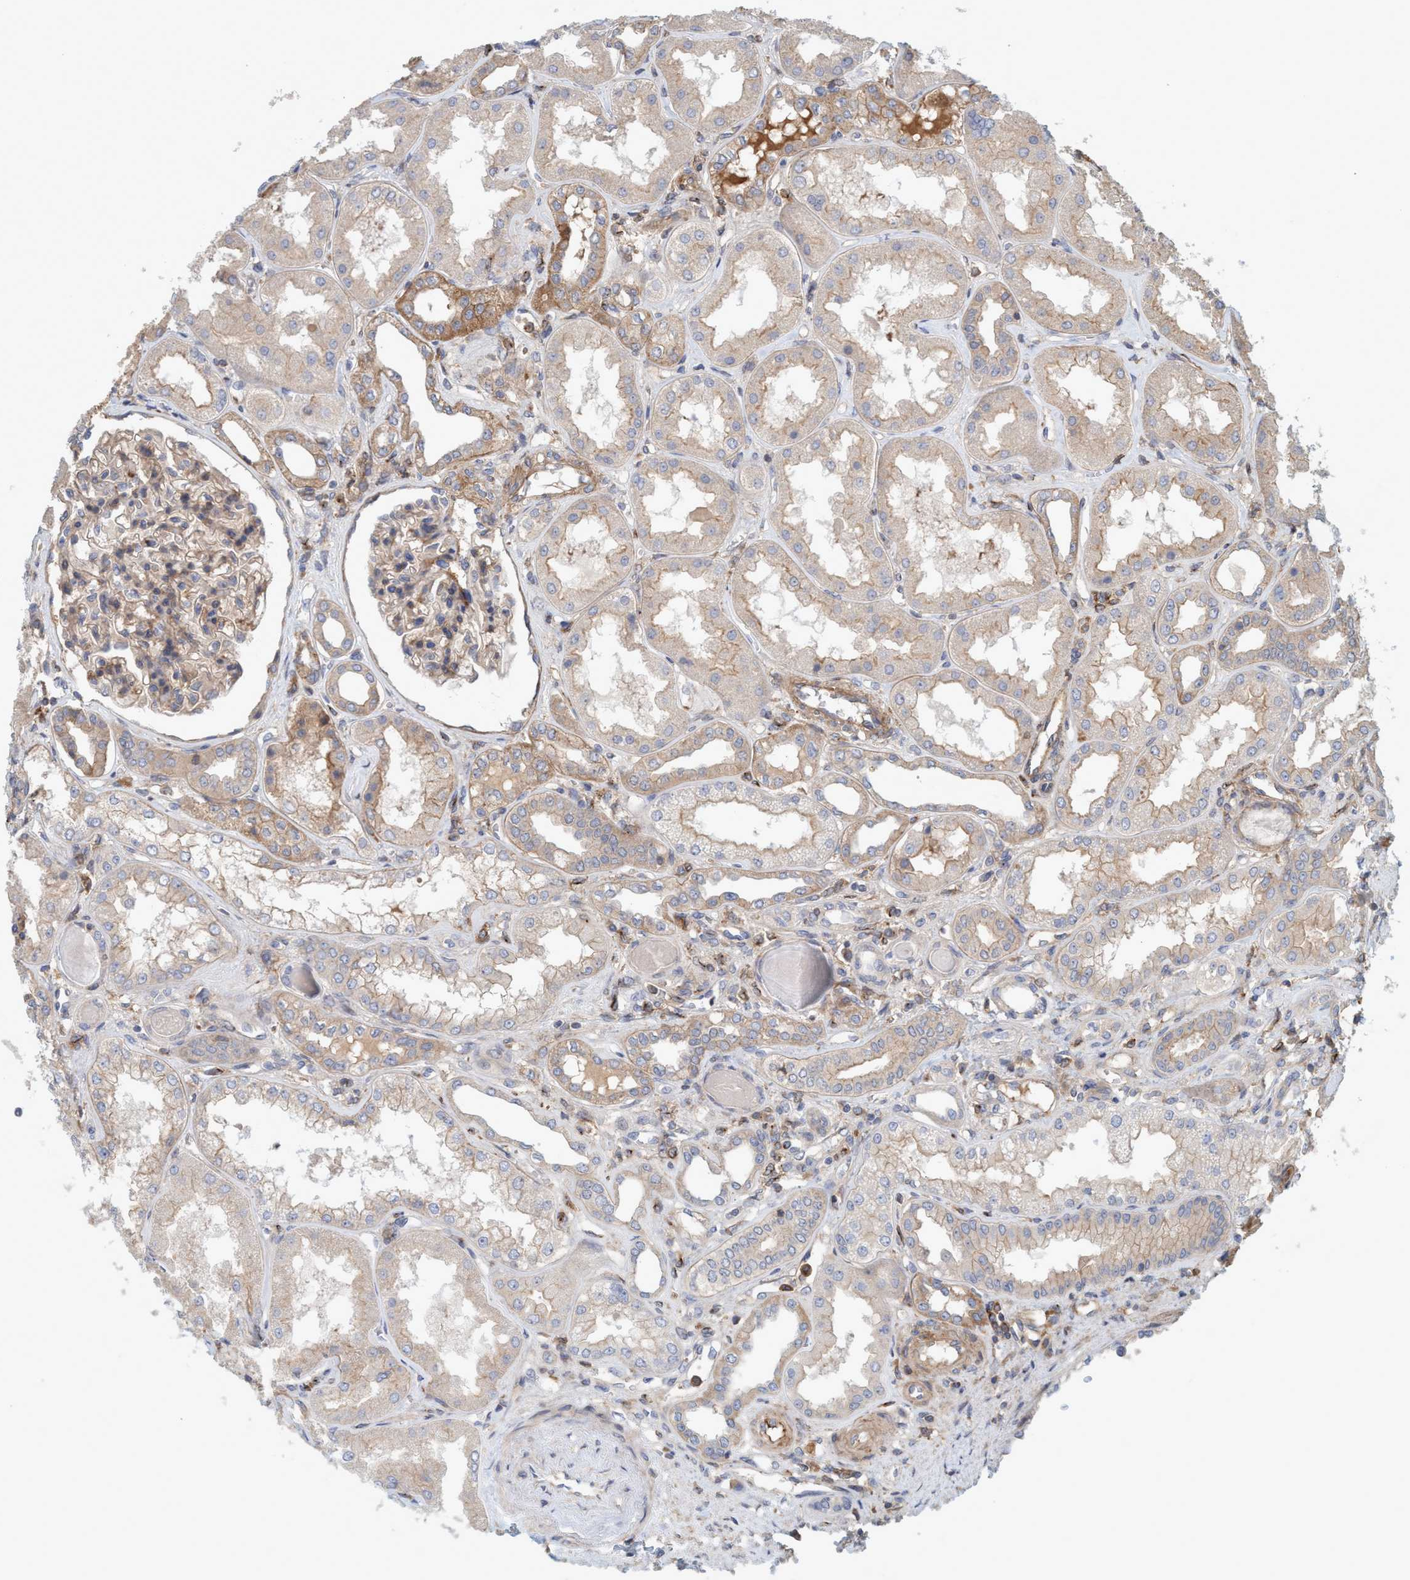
{"staining": {"intensity": "moderate", "quantity": ">75%", "location": "cytoplasmic/membranous"}, "tissue": "kidney", "cell_type": "Cells in glomeruli", "image_type": "normal", "snomed": [{"axis": "morphology", "description": "Normal tissue, NOS"}, {"axis": "topography", "description": "Kidney"}], "caption": "Immunohistochemical staining of benign kidney exhibits moderate cytoplasmic/membranous protein staining in about >75% of cells in glomeruli.", "gene": "SPECC1", "patient": {"sex": "female", "age": 56}}